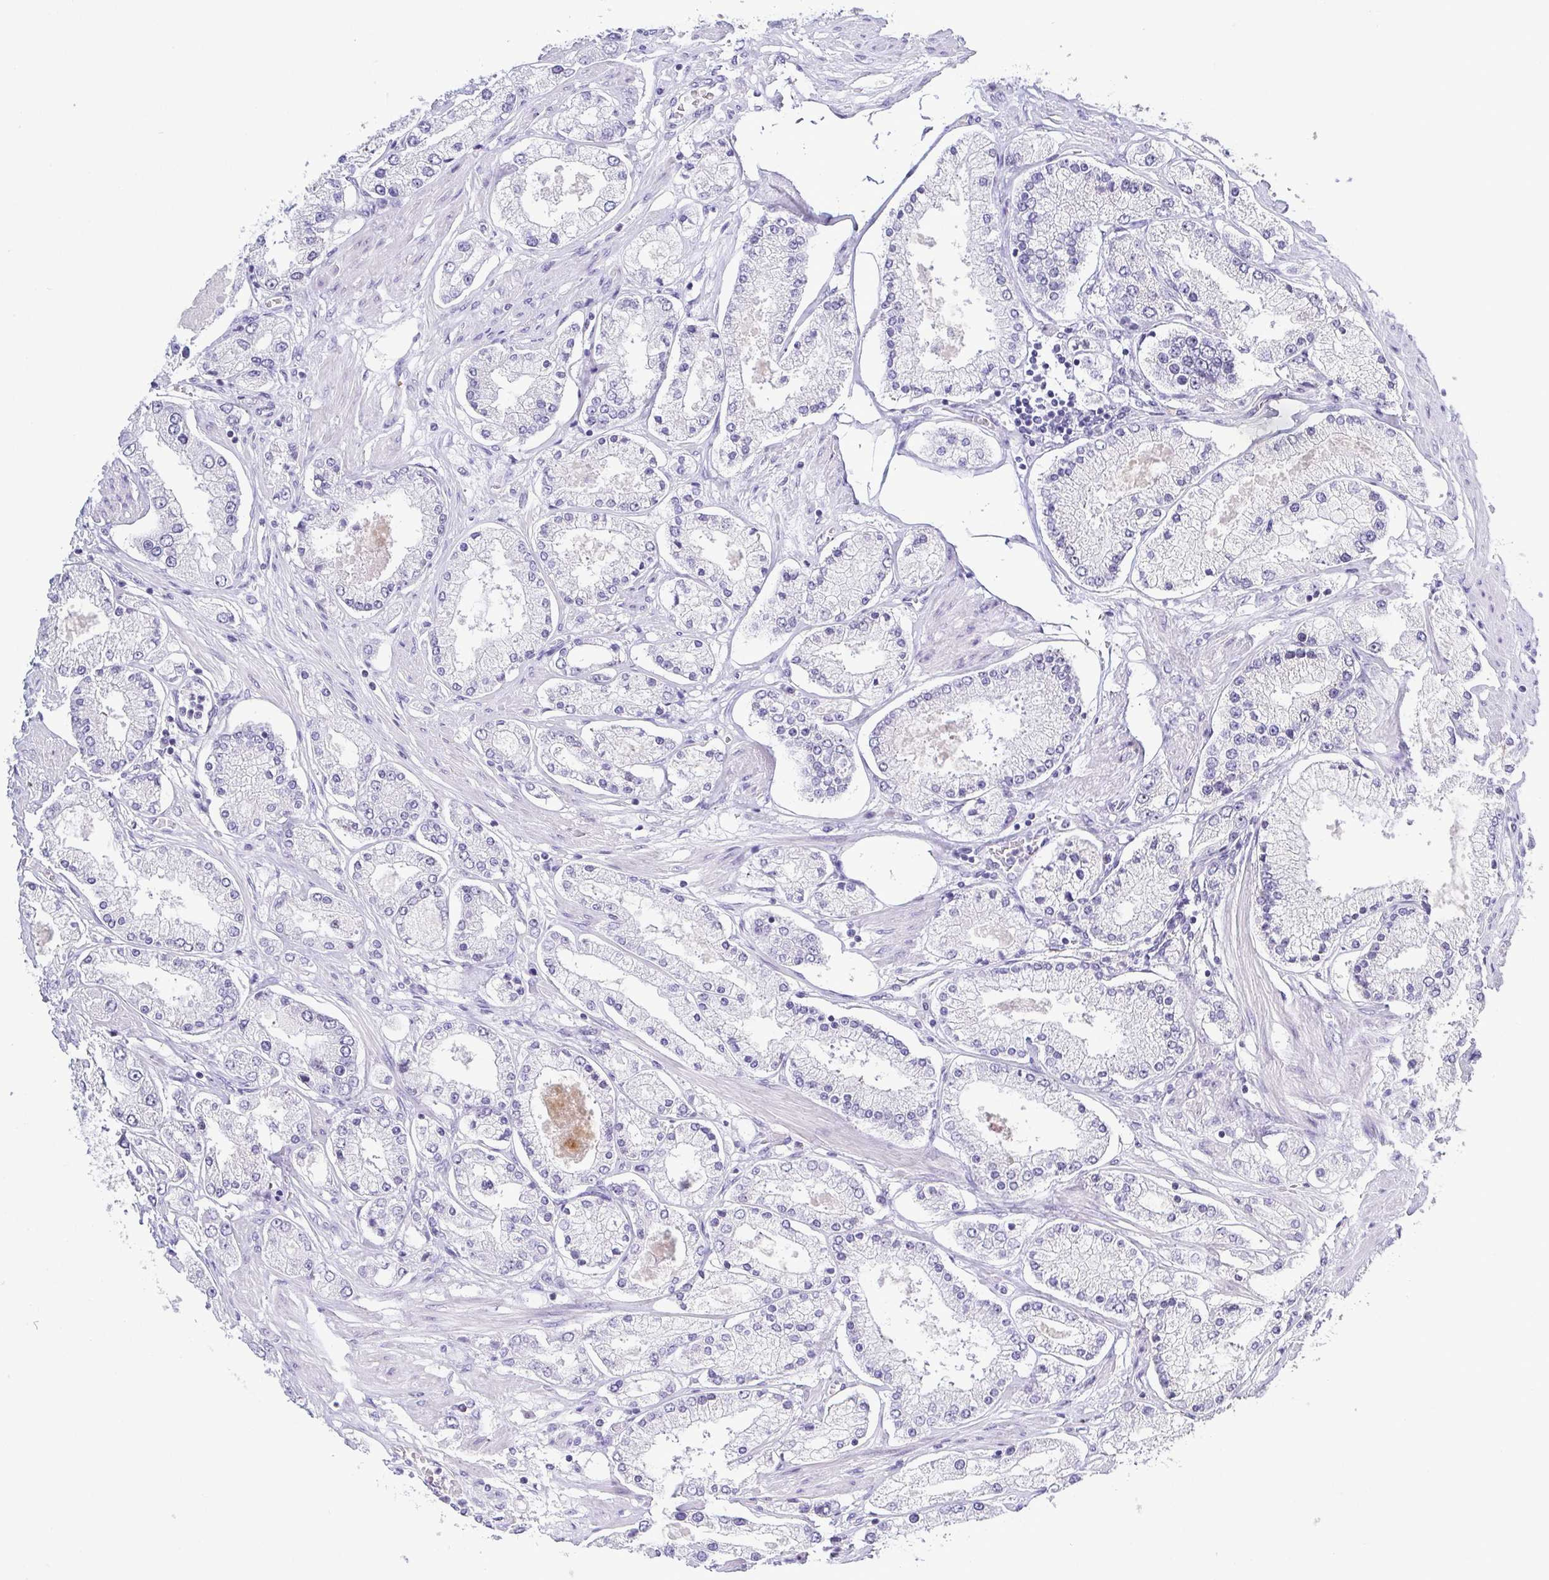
{"staining": {"intensity": "negative", "quantity": "none", "location": "none"}, "tissue": "prostate cancer", "cell_type": "Tumor cells", "image_type": "cancer", "snomed": [{"axis": "morphology", "description": "Adenocarcinoma, High grade"}, {"axis": "topography", "description": "Prostate"}], "caption": "High-grade adenocarcinoma (prostate) stained for a protein using immunohistochemistry displays no positivity tumor cells.", "gene": "BZW1", "patient": {"sex": "male", "age": 69}}